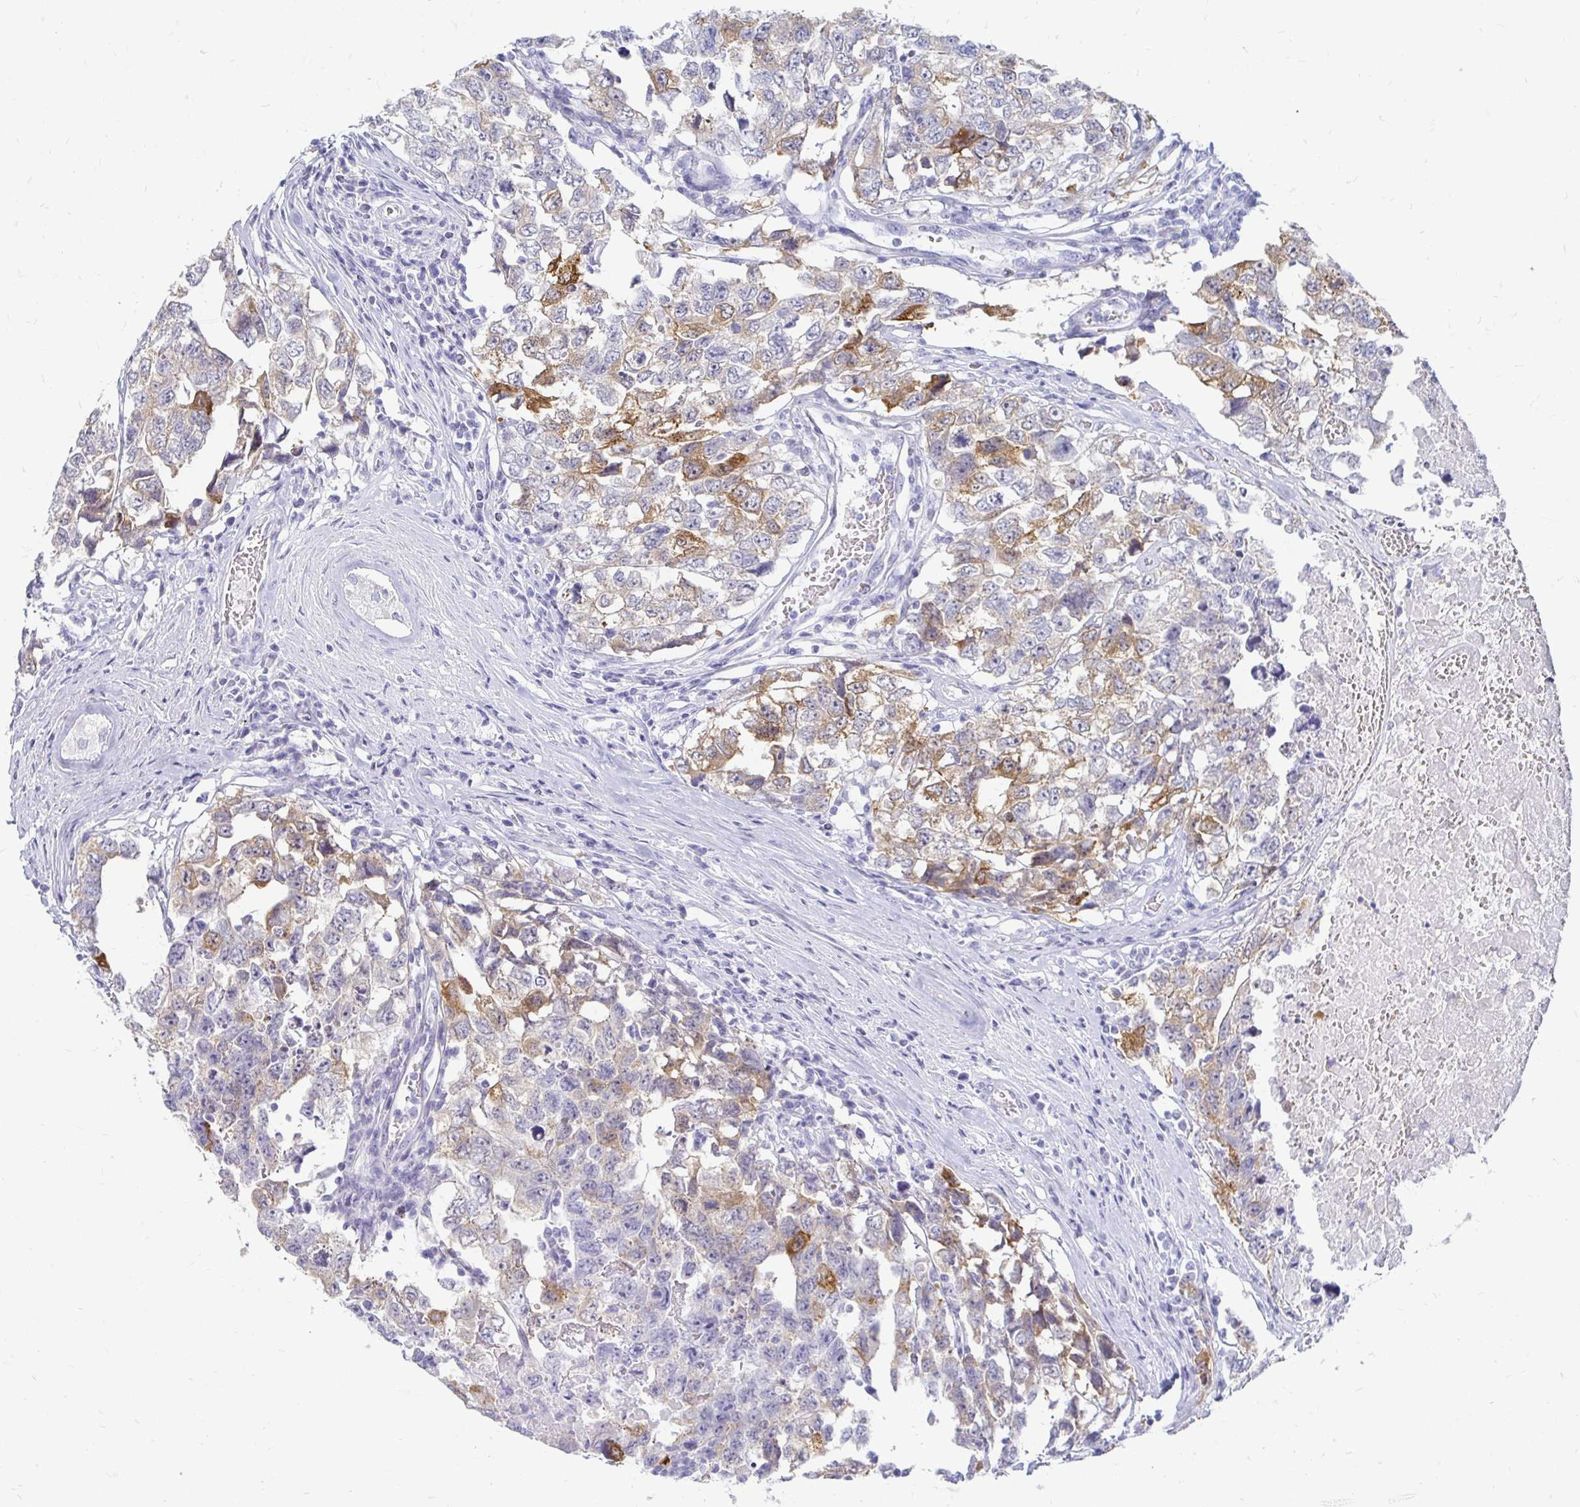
{"staining": {"intensity": "moderate", "quantity": "25%-75%", "location": "cytoplasmic/membranous"}, "tissue": "testis cancer", "cell_type": "Tumor cells", "image_type": "cancer", "snomed": [{"axis": "morphology", "description": "Carcinoma, Embryonal, NOS"}, {"axis": "topography", "description": "Testis"}], "caption": "Immunohistochemistry (IHC) histopathology image of testis embryonal carcinoma stained for a protein (brown), which displays medium levels of moderate cytoplasmic/membranous positivity in about 25%-75% of tumor cells.", "gene": "PEG10", "patient": {"sex": "male", "age": 22}}